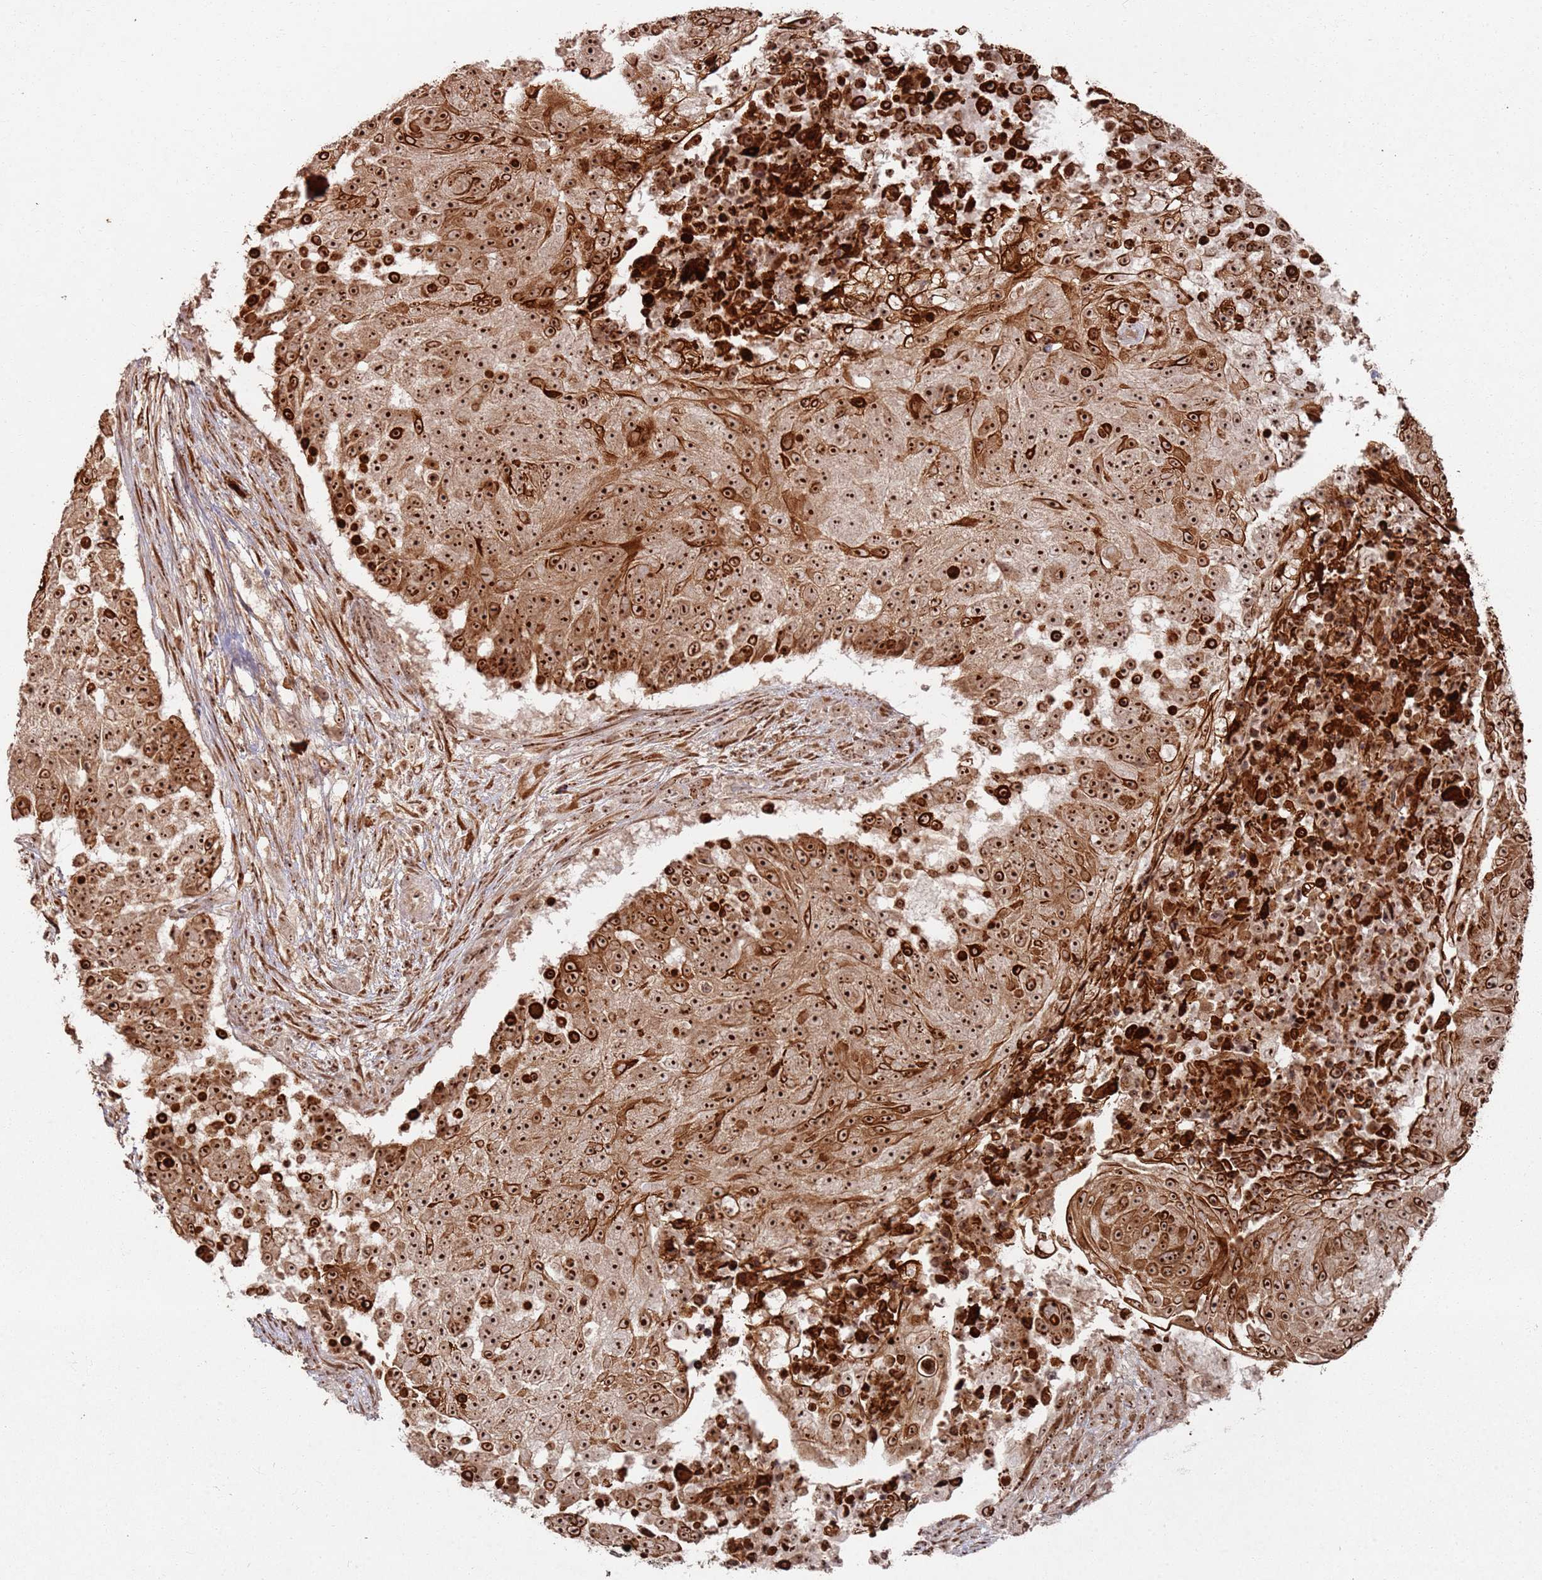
{"staining": {"intensity": "strong", "quantity": ">75%", "location": "cytoplasmic/membranous,nuclear"}, "tissue": "urothelial cancer", "cell_type": "Tumor cells", "image_type": "cancer", "snomed": [{"axis": "morphology", "description": "Urothelial carcinoma, High grade"}, {"axis": "topography", "description": "Urinary bladder"}], "caption": "This photomicrograph reveals immunohistochemistry staining of urothelial cancer, with high strong cytoplasmic/membranous and nuclear positivity in approximately >75% of tumor cells.", "gene": "UTP11", "patient": {"sex": "female", "age": 63}}